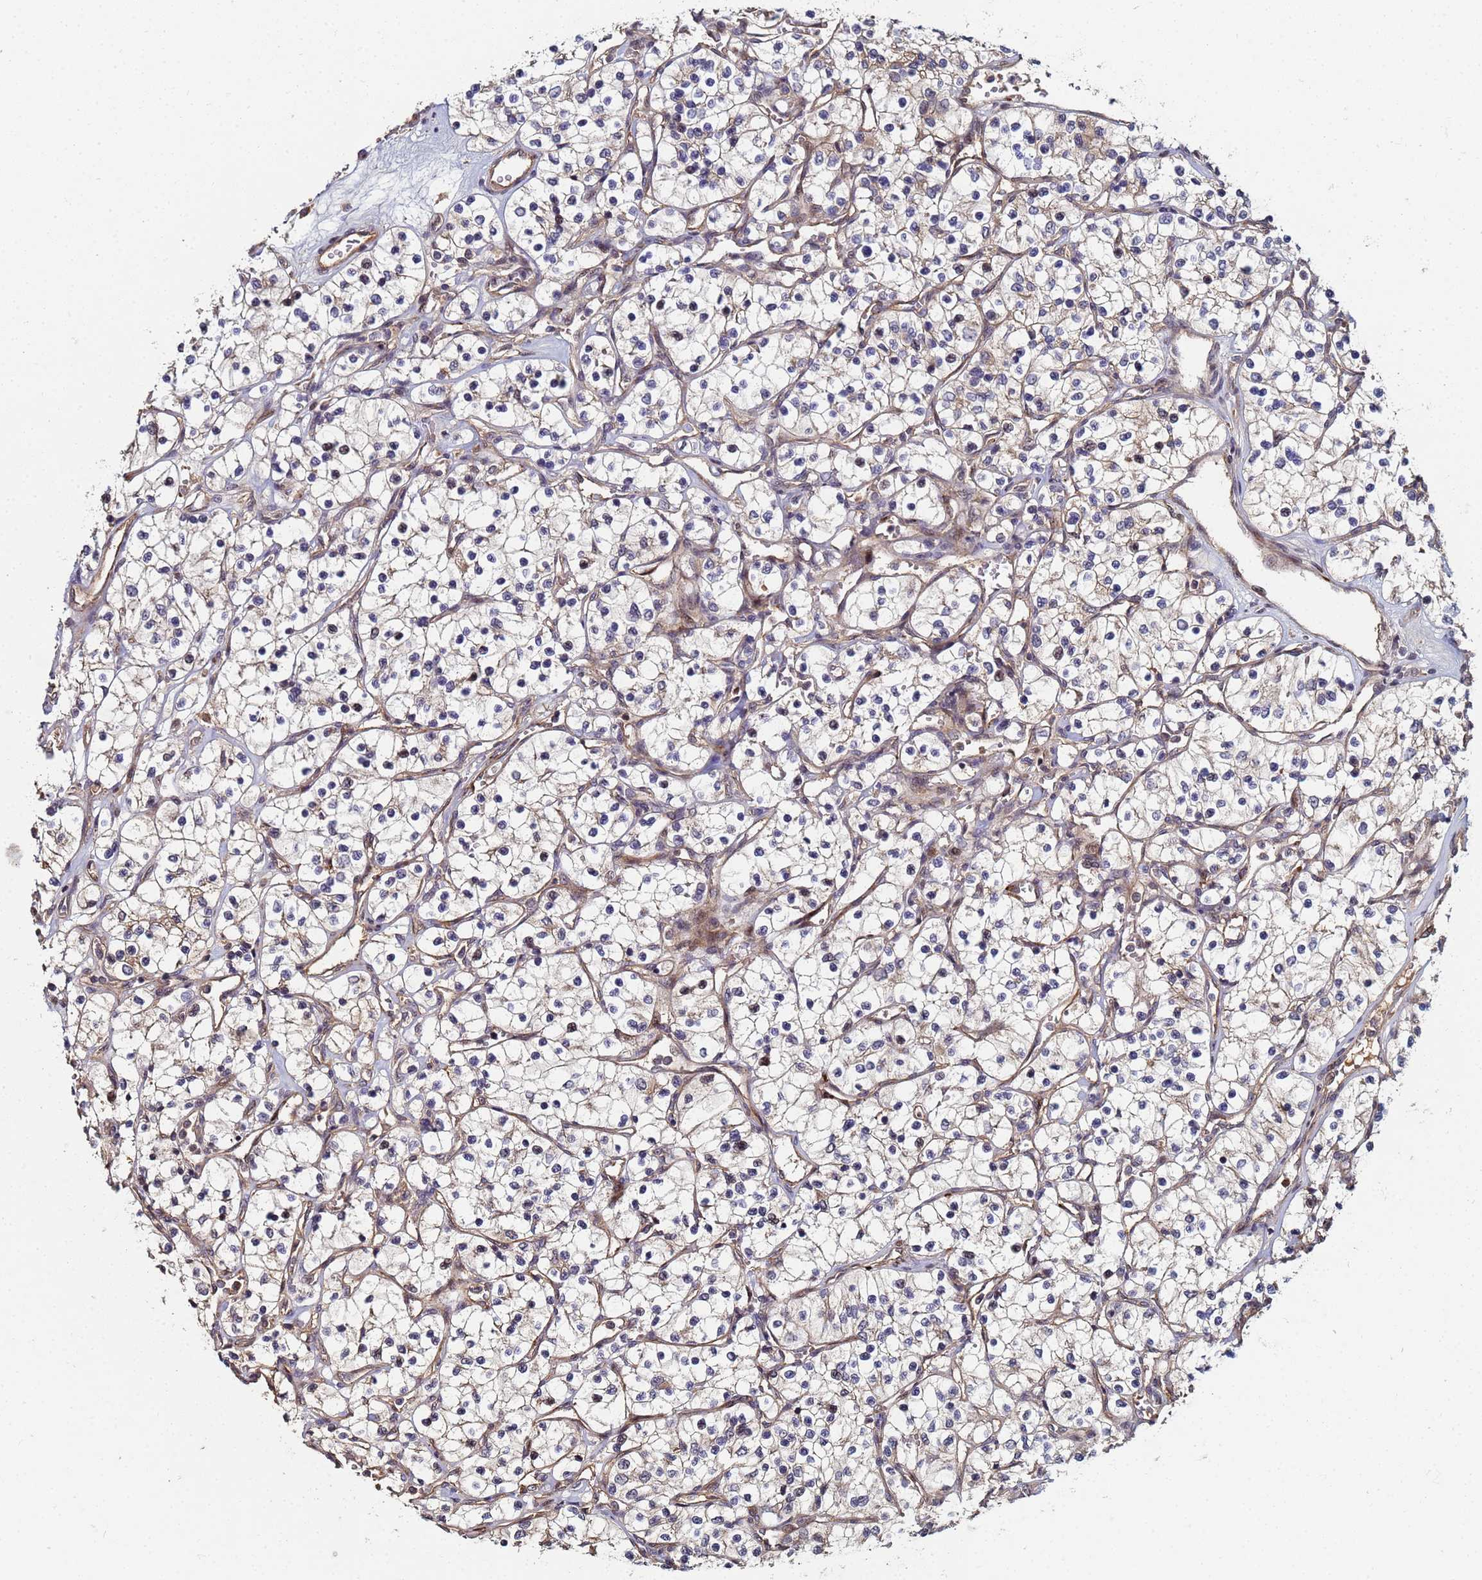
{"staining": {"intensity": "weak", "quantity": "<25%", "location": "cytoplasmic/membranous"}, "tissue": "renal cancer", "cell_type": "Tumor cells", "image_type": "cancer", "snomed": [{"axis": "morphology", "description": "Adenocarcinoma, NOS"}, {"axis": "topography", "description": "Kidney"}], "caption": "Tumor cells are negative for protein expression in human renal adenocarcinoma. Nuclei are stained in blue.", "gene": "OSER1", "patient": {"sex": "female", "age": 69}}